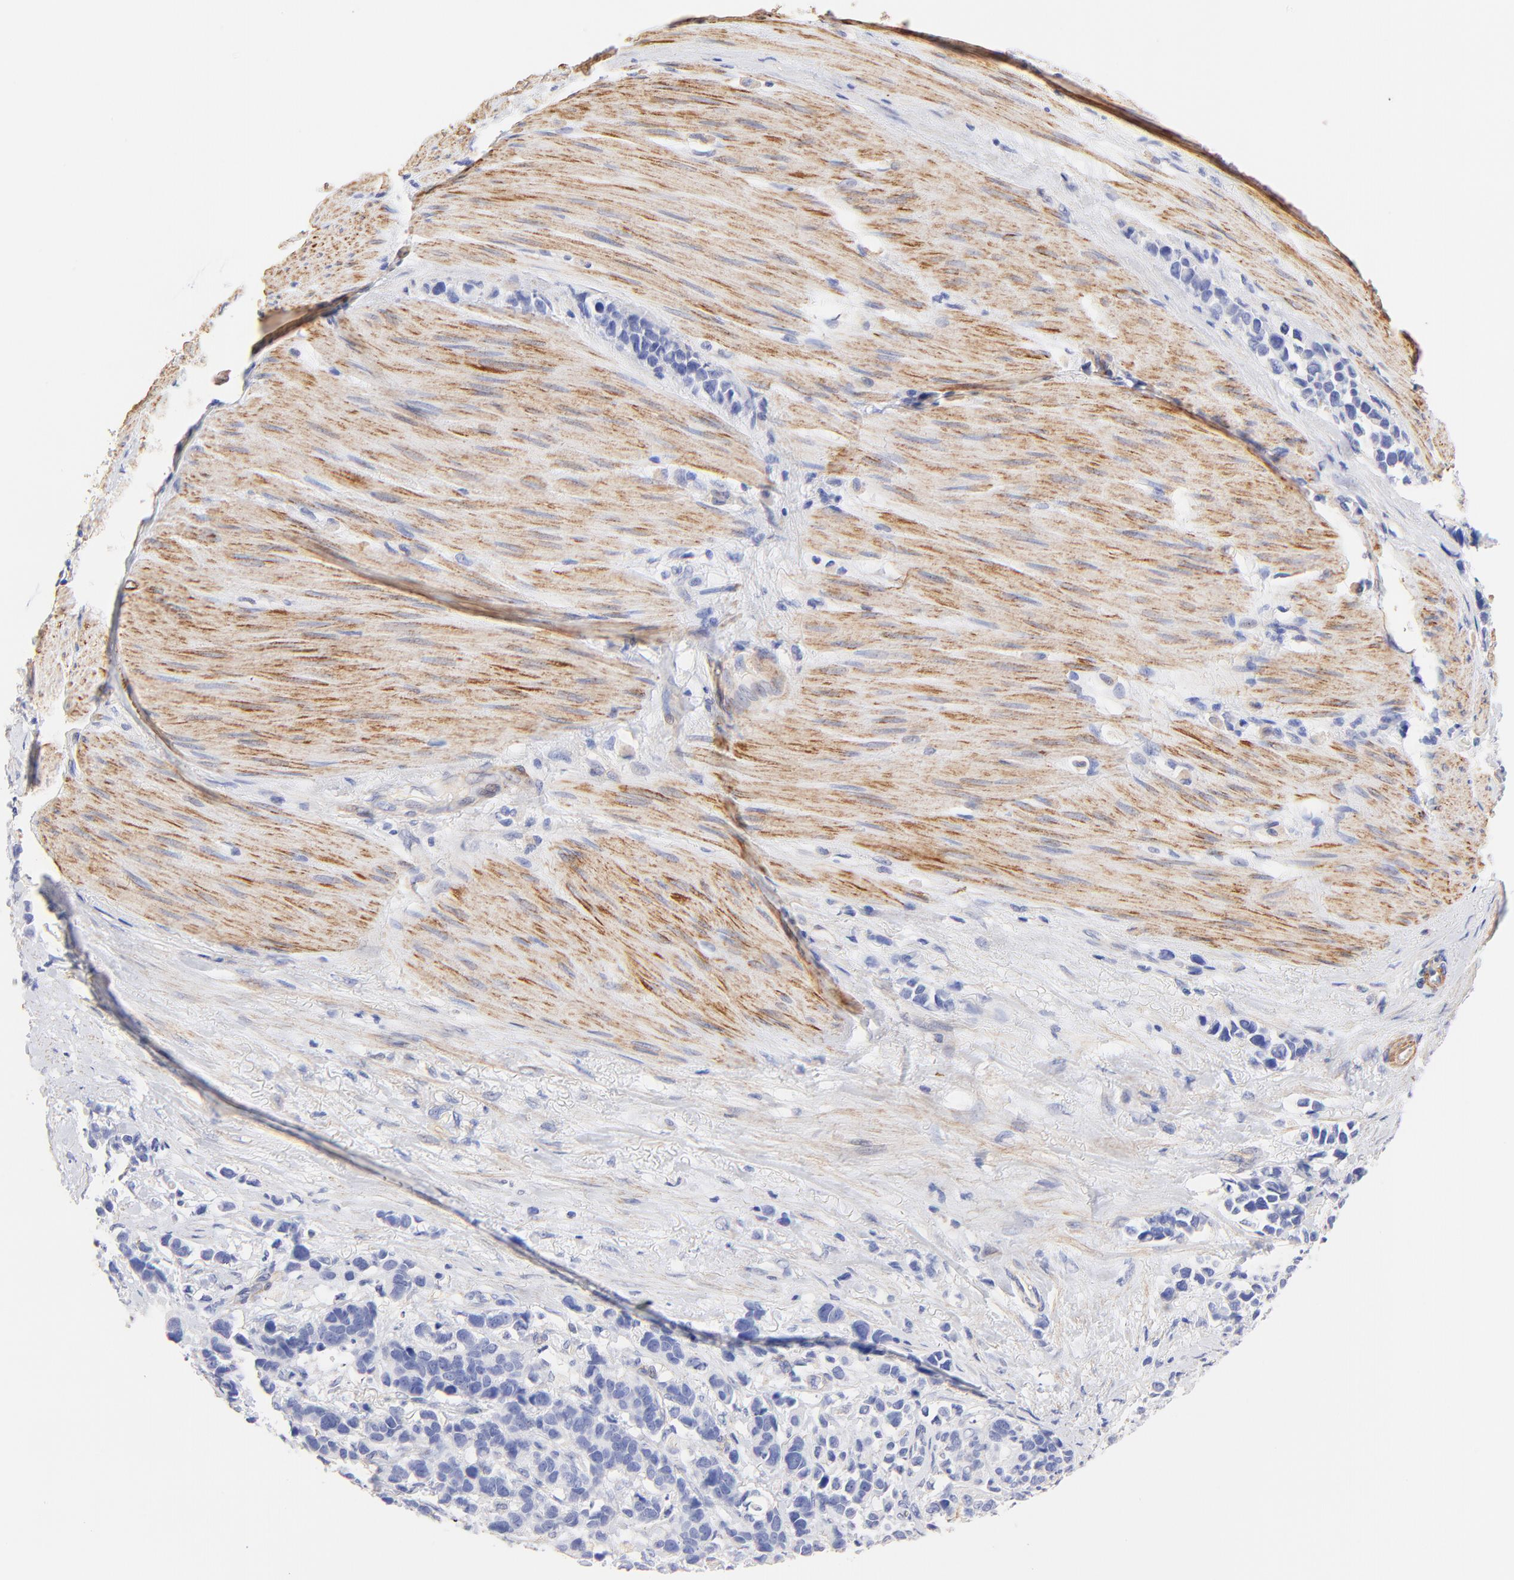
{"staining": {"intensity": "negative", "quantity": "none", "location": "none"}, "tissue": "stomach cancer", "cell_type": "Tumor cells", "image_type": "cancer", "snomed": [{"axis": "morphology", "description": "Adenocarcinoma, NOS"}, {"axis": "topography", "description": "Stomach, upper"}], "caption": "Immunohistochemistry (IHC) micrograph of neoplastic tissue: human stomach adenocarcinoma stained with DAB (3,3'-diaminobenzidine) displays no significant protein staining in tumor cells. (DAB (3,3'-diaminobenzidine) immunohistochemistry (IHC) visualized using brightfield microscopy, high magnification).", "gene": "ACTRT1", "patient": {"sex": "male", "age": 71}}